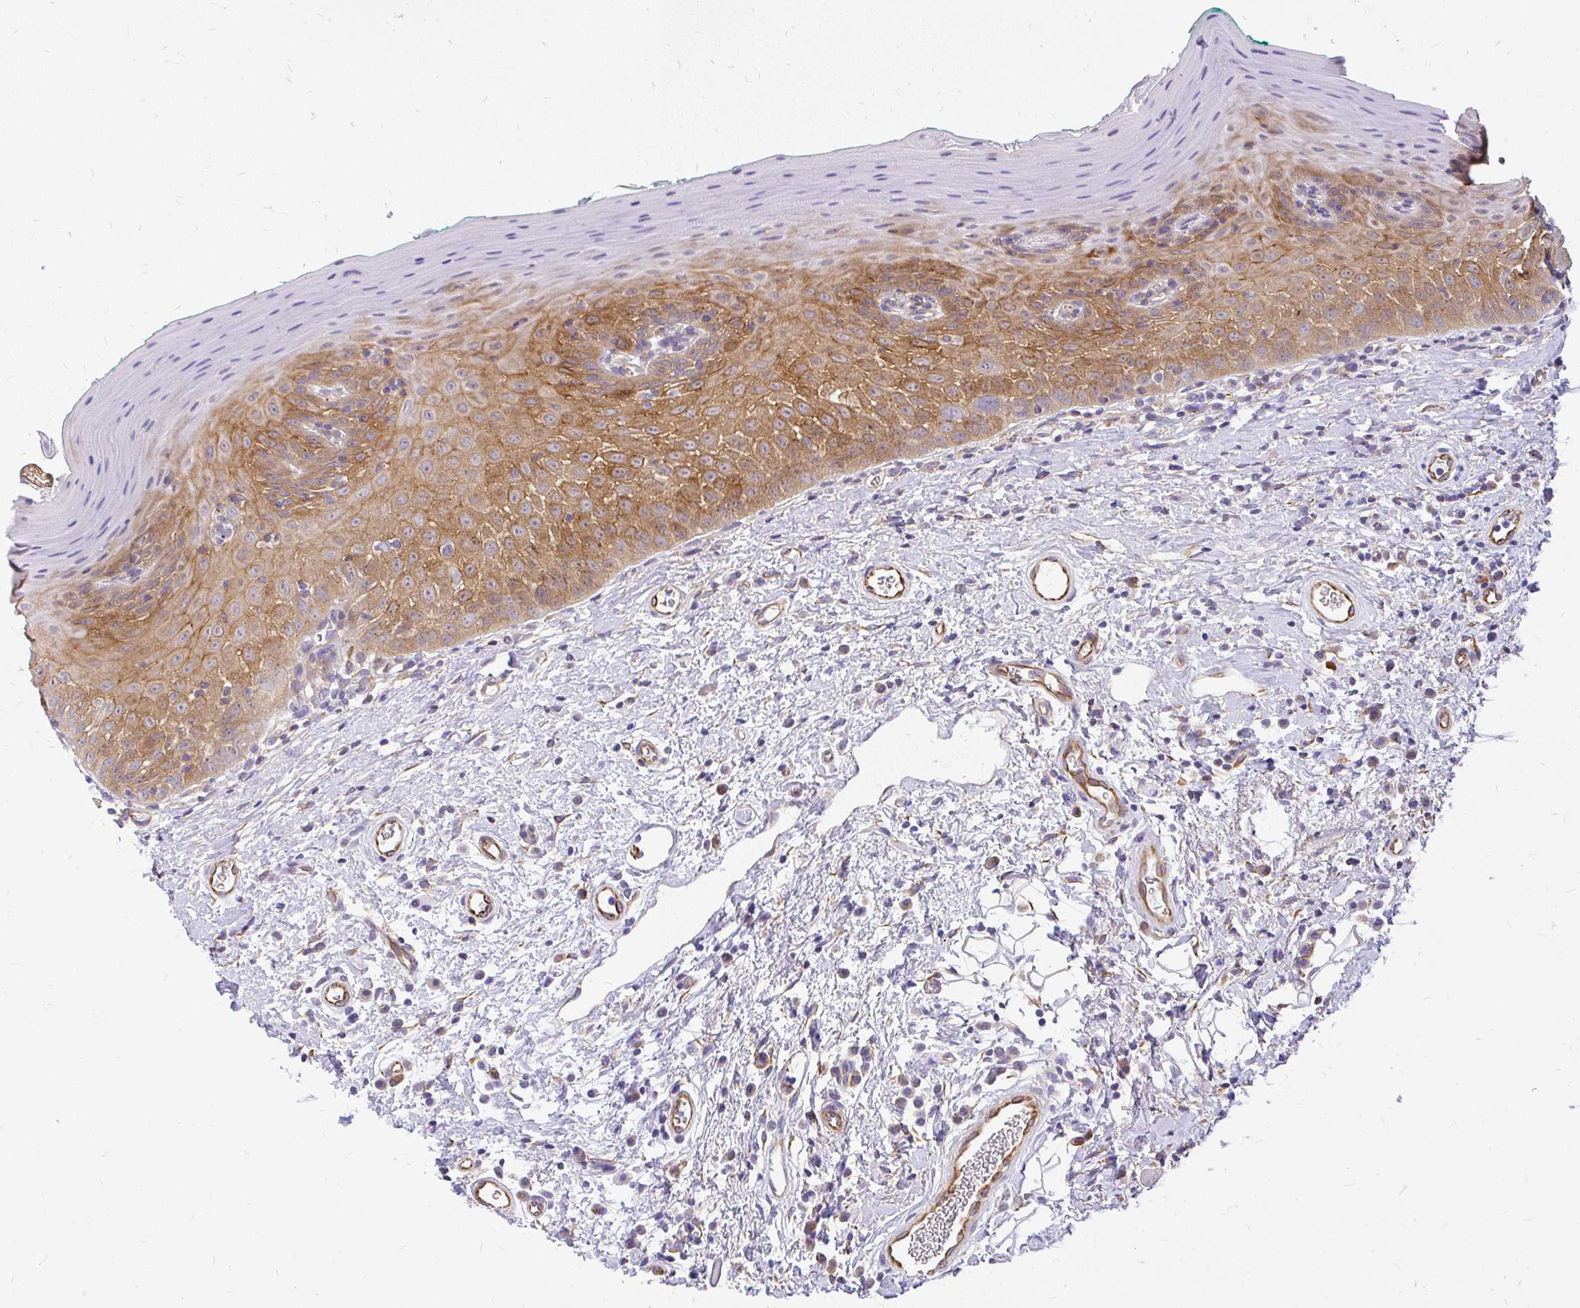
{"staining": {"intensity": "moderate", "quantity": "25%-75%", "location": "cytoplasmic/membranous"}, "tissue": "oral mucosa", "cell_type": "Squamous epithelial cells", "image_type": "normal", "snomed": [{"axis": "morphology", "description": "Normal tissue, NOS"}, {"axis": "topography", "description": "Oral tissue"}, {"axis": "topography", "description": "Tounge, NOS"}], "caption": "A photomicrograph showing moderate cytoplasmic/membranous expression in about 25%-75% of squamous epithelial cells in unremarkable oral mucosa, as visualized by brown immunohistochemical staining.", "gene": "FAM83C", "patient": {"sex": "male", "age": 83}}